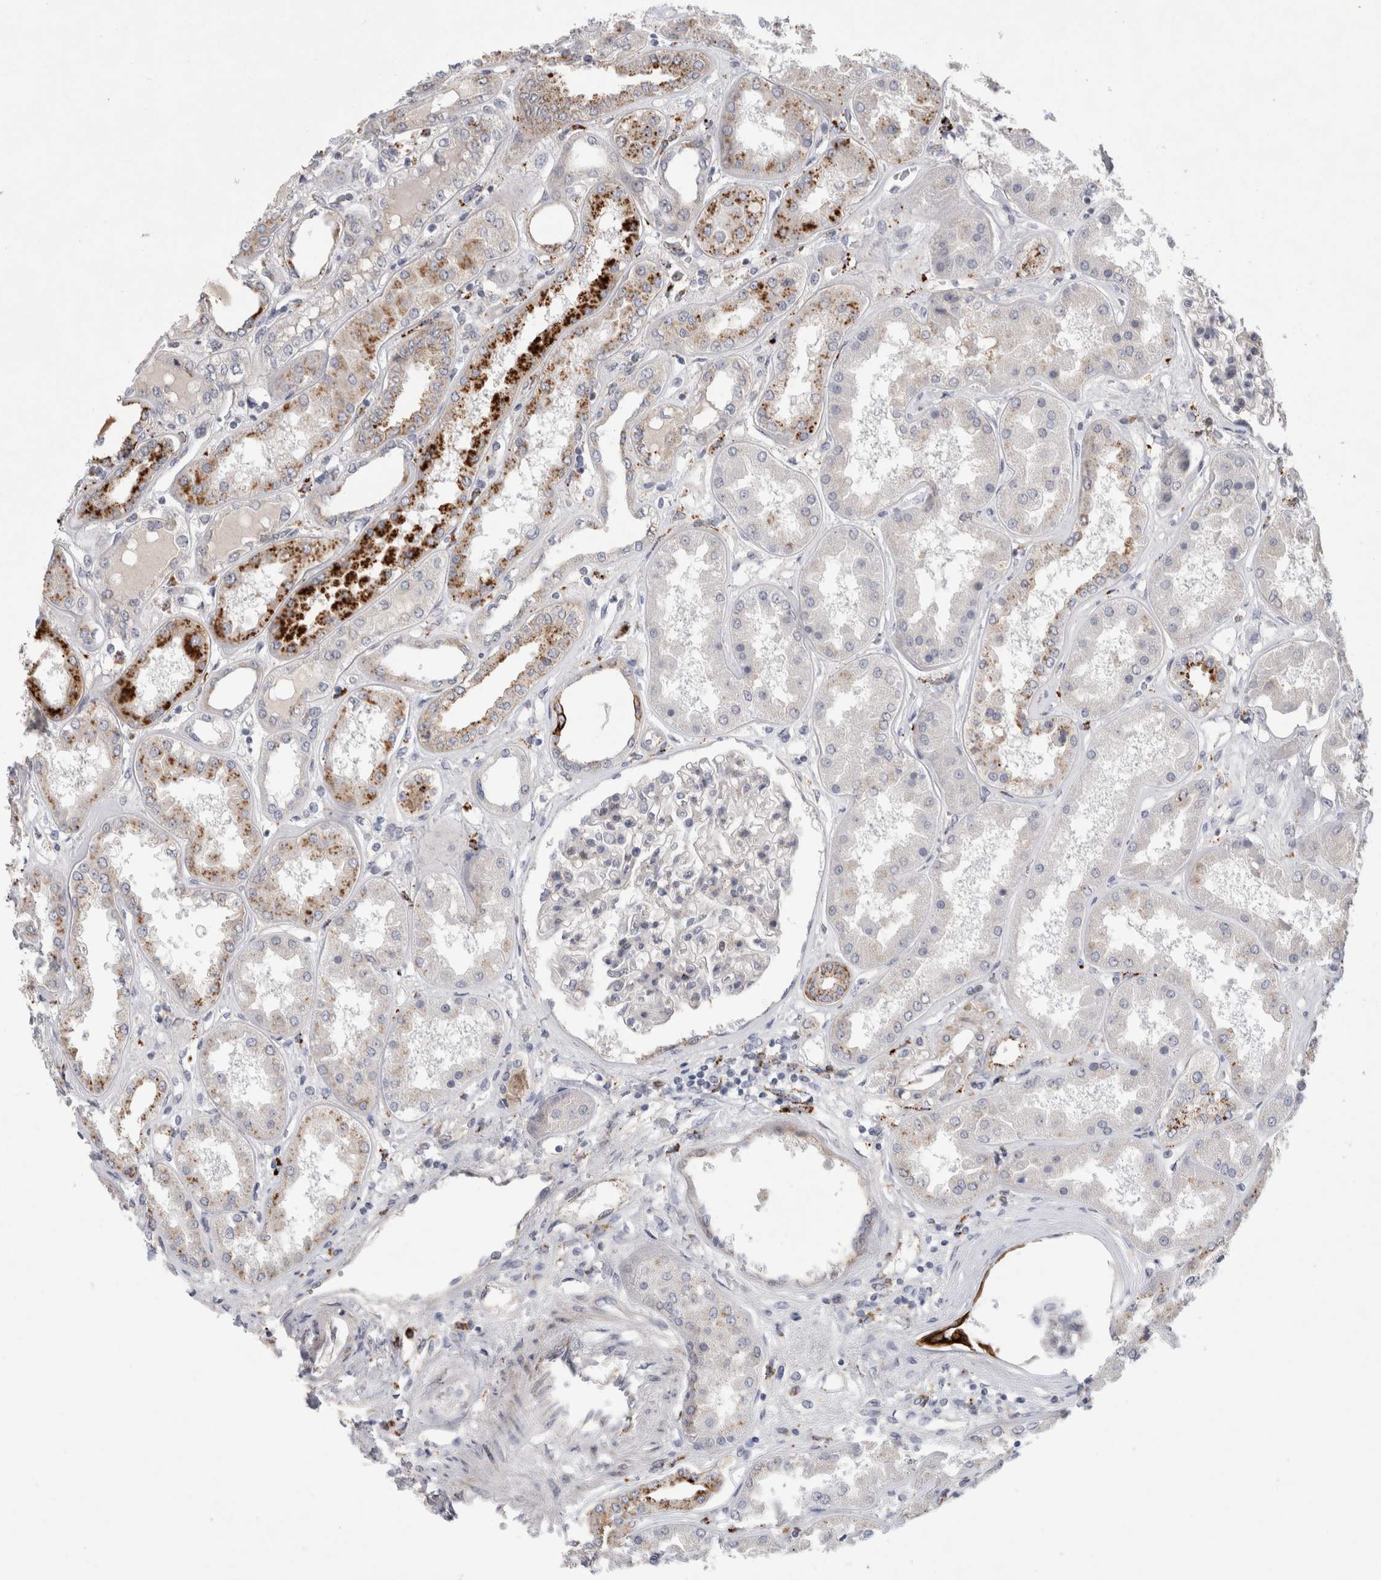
{"staining": {"intensity": "negative", "quantity": "none", "location": "none"}, "tissue": "kidney", "cell_type": "Cells in glomeruli", "image_type": "normal", "snomed": [{"axis": "morphology", "description": "Normal tissue, NOS"}, {"axis": "topography", "description": "Kidney"}], "caption": "Immunohistochemistry histopathology image of normal kidney: kidney stained with DAB displays no significant protein staining in cells in glomeruli. (Stains: DAB (3,3'-diaminobenzidine) IHC with hematoxylin counter stain, Microscopy: brightfield microscopy at high magnification).", "gene": "GAA", "patient": {"sex": "female", "age": 56}}